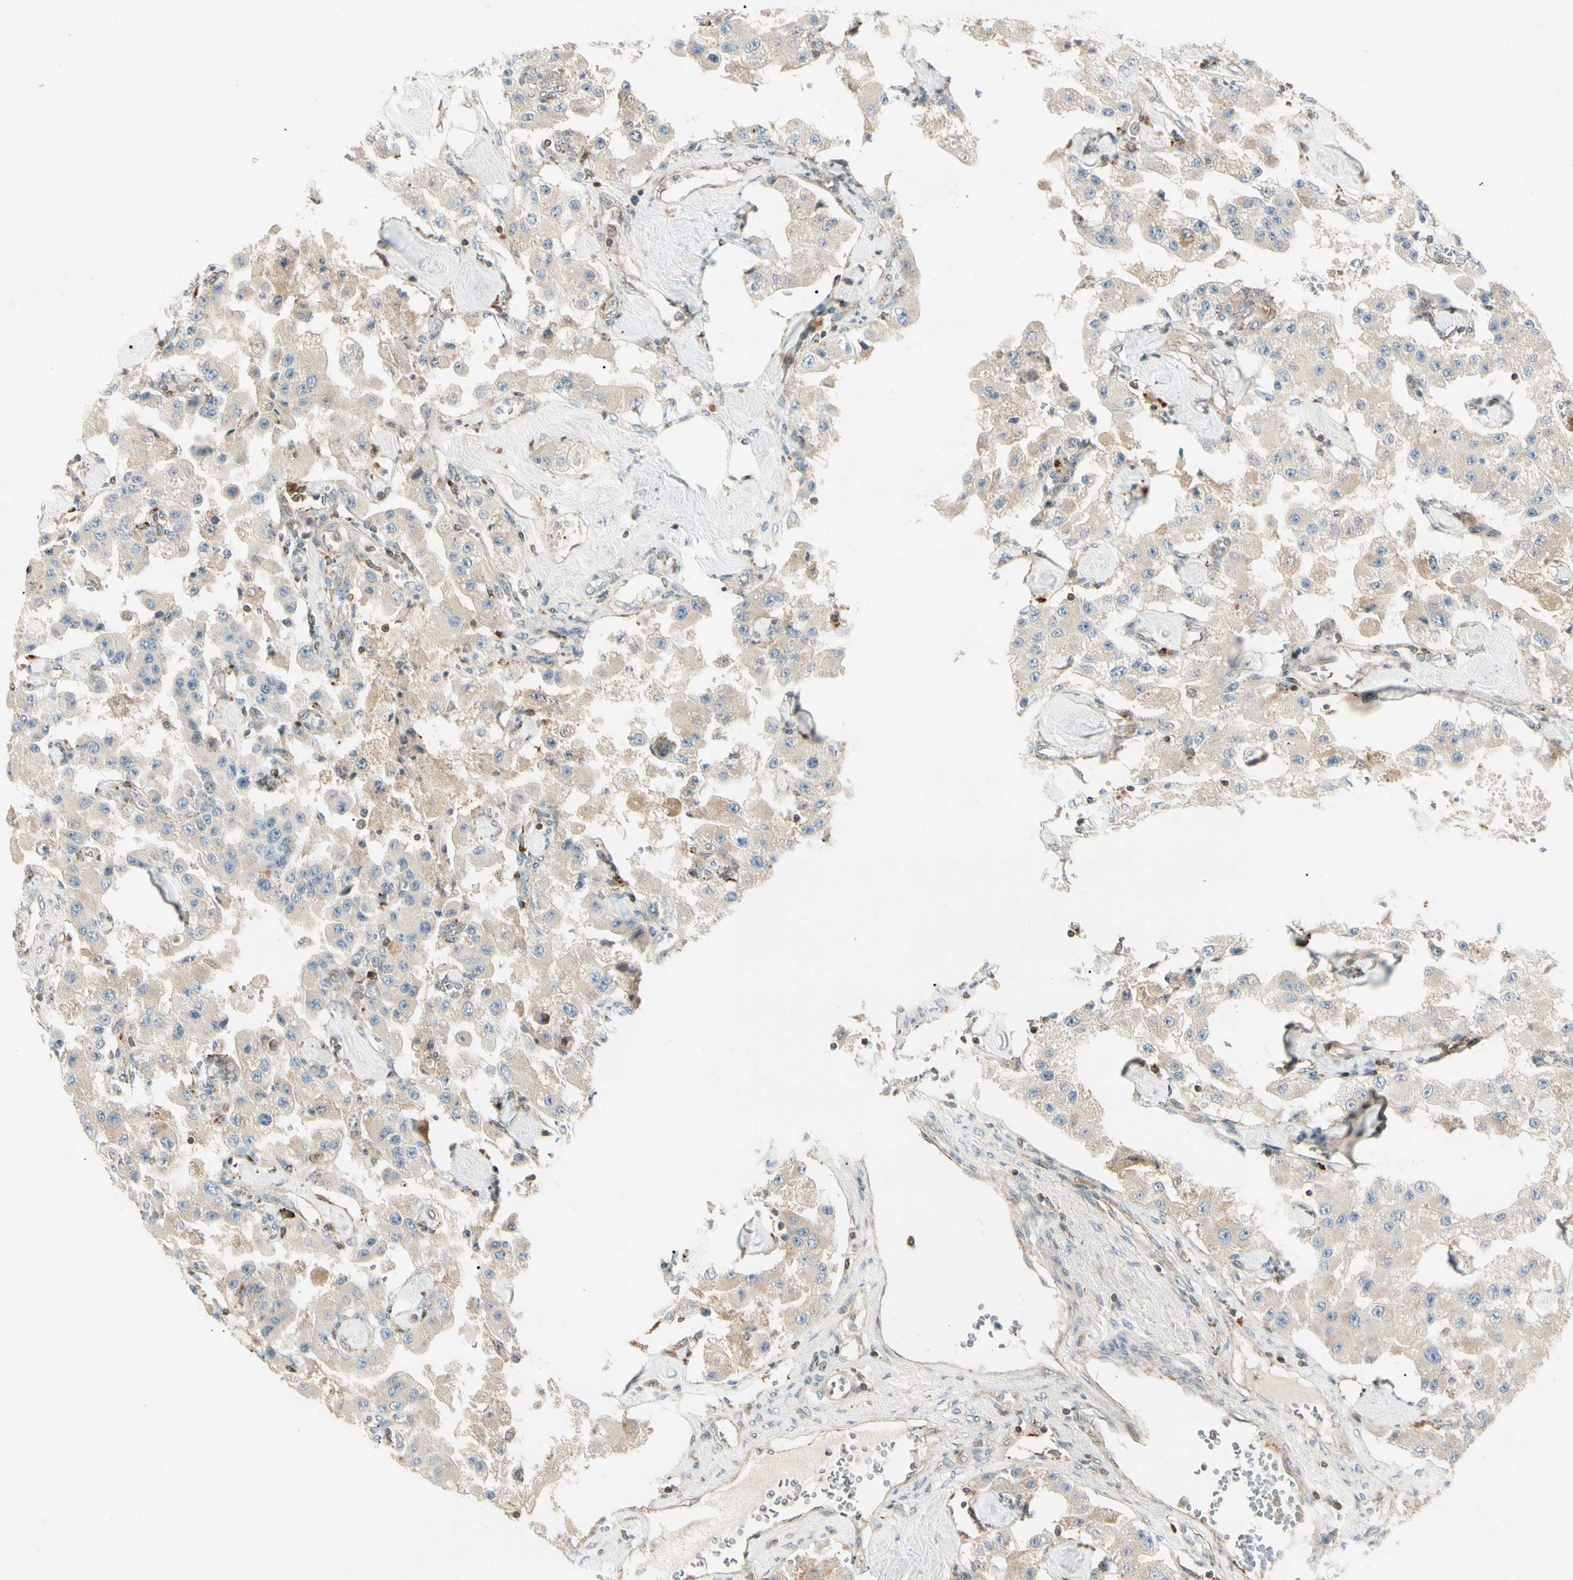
{"staining": {"intensity": "weak", "quantity": ">75%", "location": "cytoplasmic/membranous"}, "tissue": "carcinoid", "cell_type": "Tumor cells", "image_type": "cancer", "snomed": [{"axis": "morphology", "description": "Carcinoid, malignant, NOS"}, {"axis": "topography", "description": "Pancreas"}], "caption": "The image shows staining of carcinoid, revealing weak cytoplasmic/membranous protein positivity (brown color) within tumor cells.", "gene": "CDH6", "patient": {"sex": "male", "age": 41}}